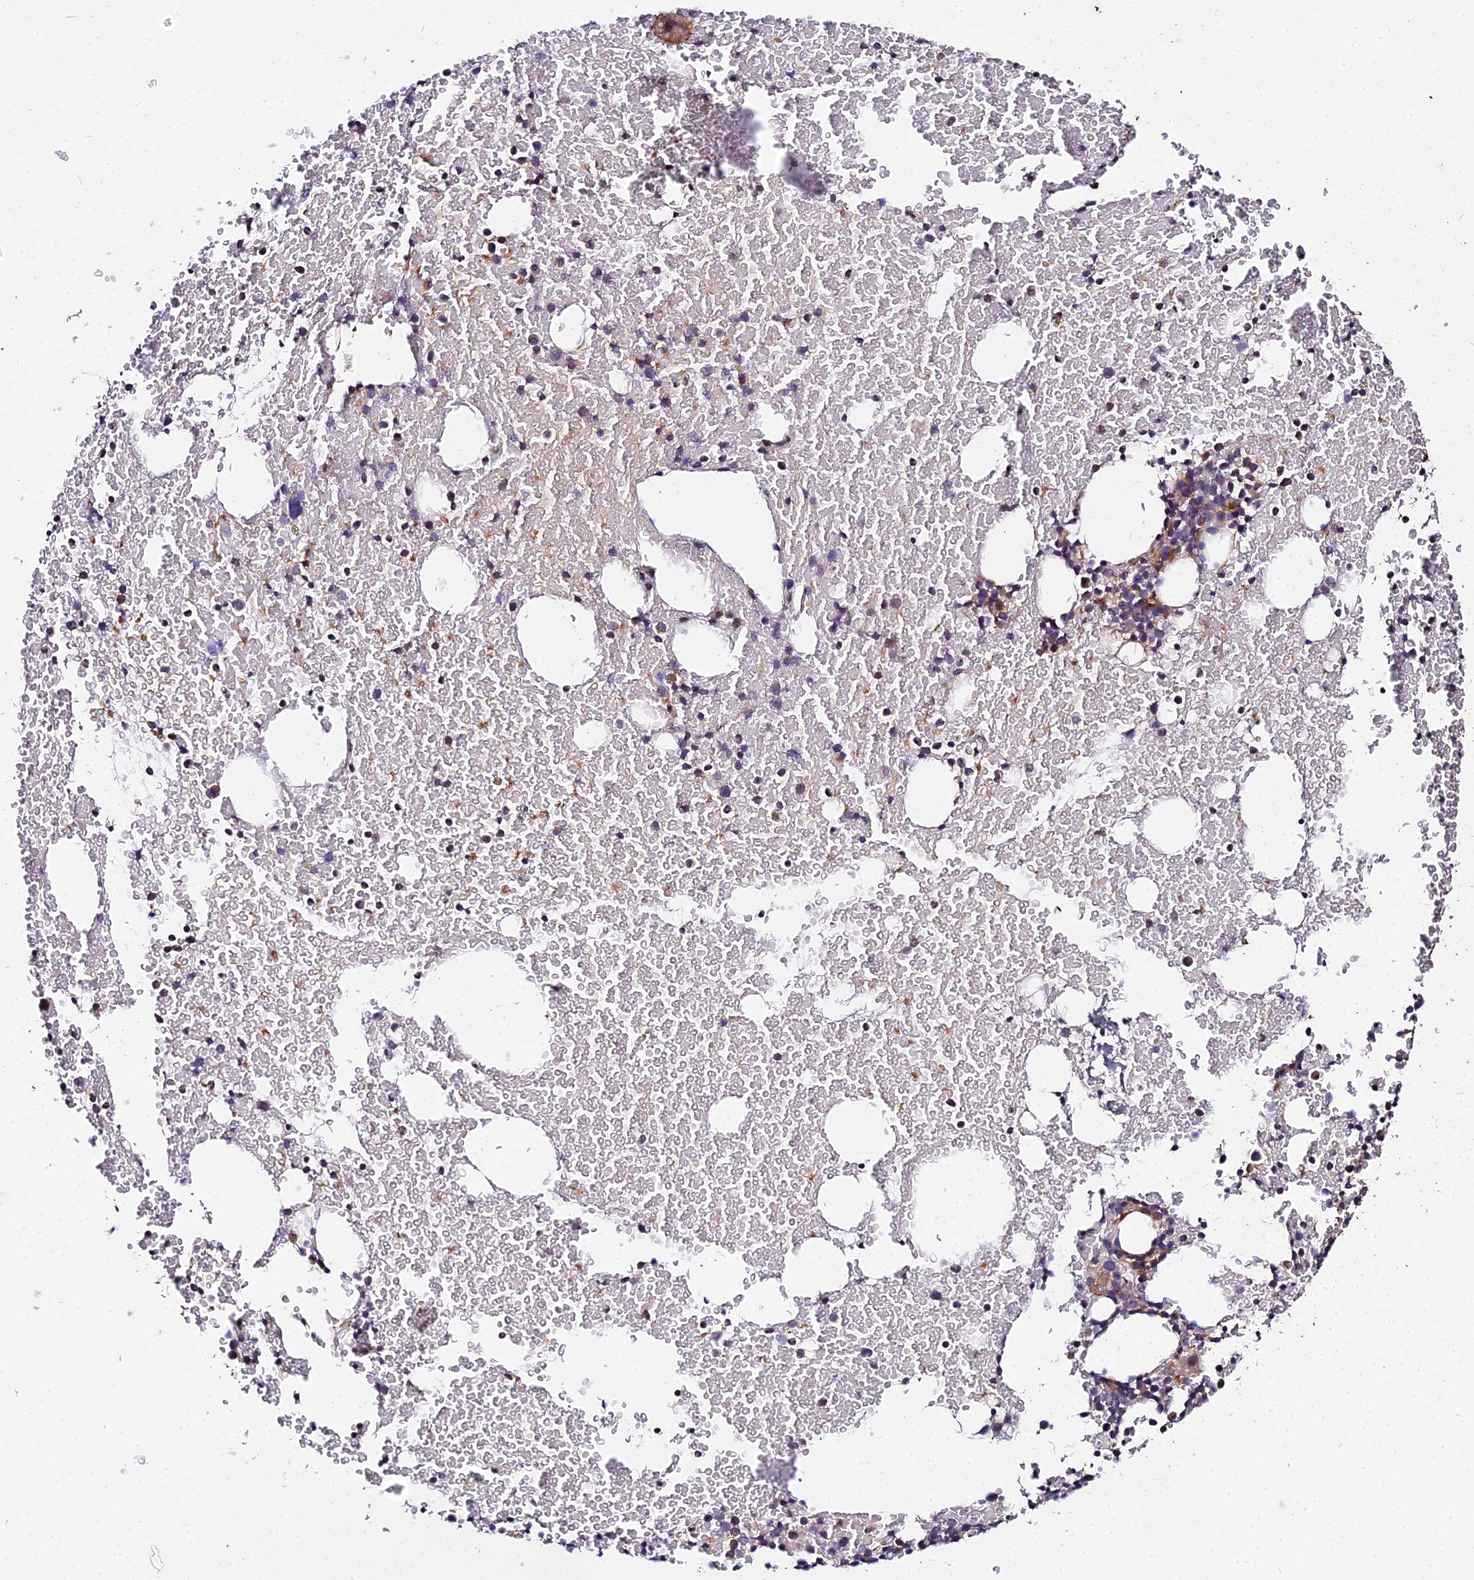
{"staining": {"intensity": "moderate", "quantity": "<25%", "location": "cytoplasmic/membranous"}, "tissue": "bone marrow", "cell_type": "Hematopoietic cells", "image_type": "normal", "snomed": [{"axis": "morphology", "description": "Normal tissue, NOS"}, {"axis": "topography", "description": "Bone marrow"}], "caption": "Protein staining shows moderate cytoplasmic/membranous expression in about <25% of hematopoietic cells in unremarkable bone marrow. The protein is stained brown, and the nuclei are stained in blue (DAB IHC with brightfield microscopy, high magnification).", "gene": "ZBED8", "patient": {"sex": "male", "age": 57}}